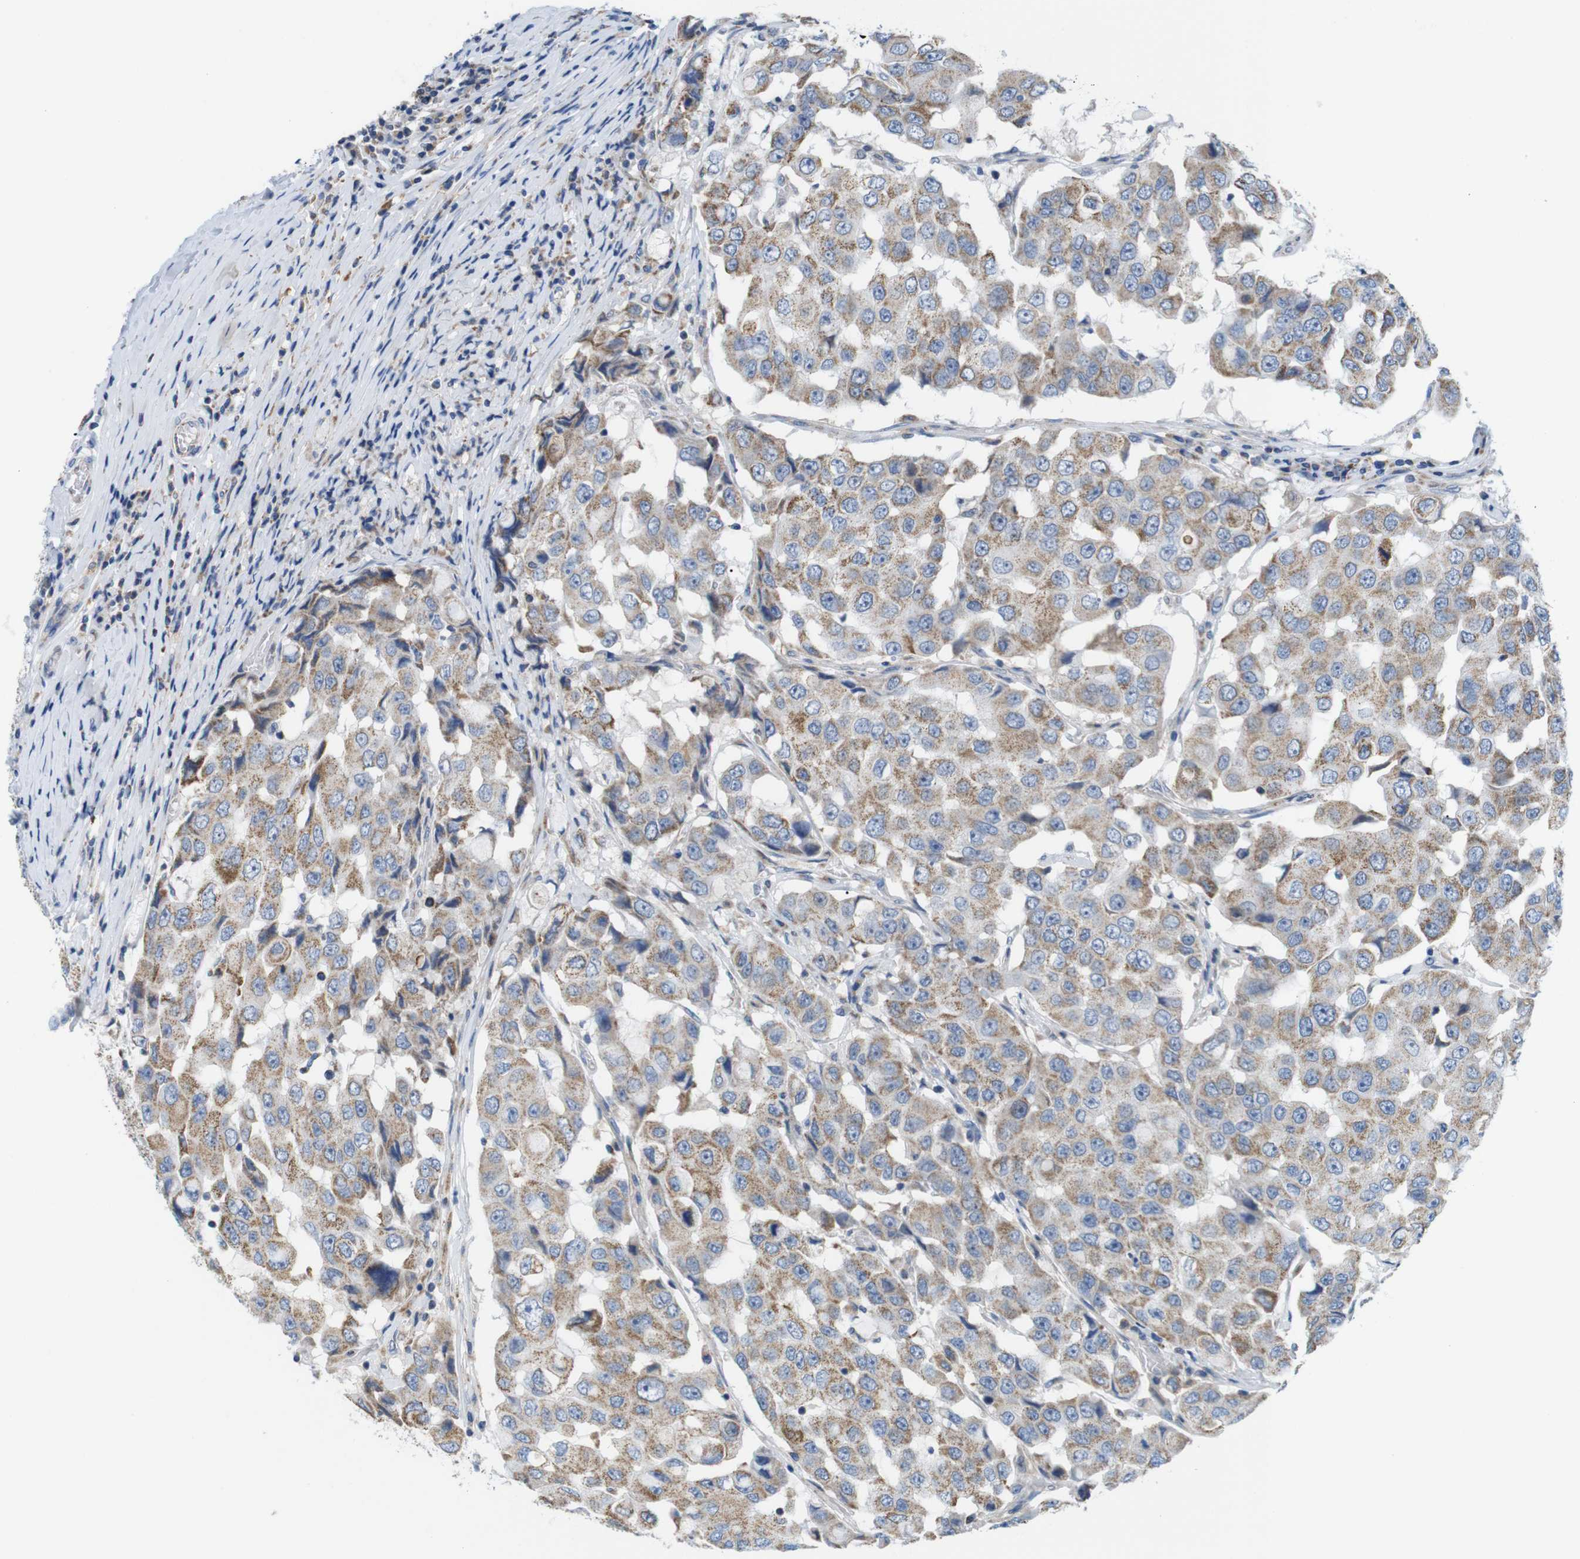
{"staining": {"intensity": "moderate", "quantity": ">75%", "location": "cytoplasmic/membranous"}, "tissue": "breast cancer", "cell_type": "Tumor cells", "image_type": "cancer", "snomed": [{"axis": "morphology", "description": "Duct carcinoma"}, {"axis": "topography", "description": "Breast"}], "caption": "A brown stain labels moderate cytoplasmic/membranous expression of a protein in breast cancer (infiltrating ductal carcinoma) tumor cells. (DAB = brown stain, brightfield microscopy at high magnification).", "gene": "F2RL1", "patient": {"sex": "female", "age": 27}}